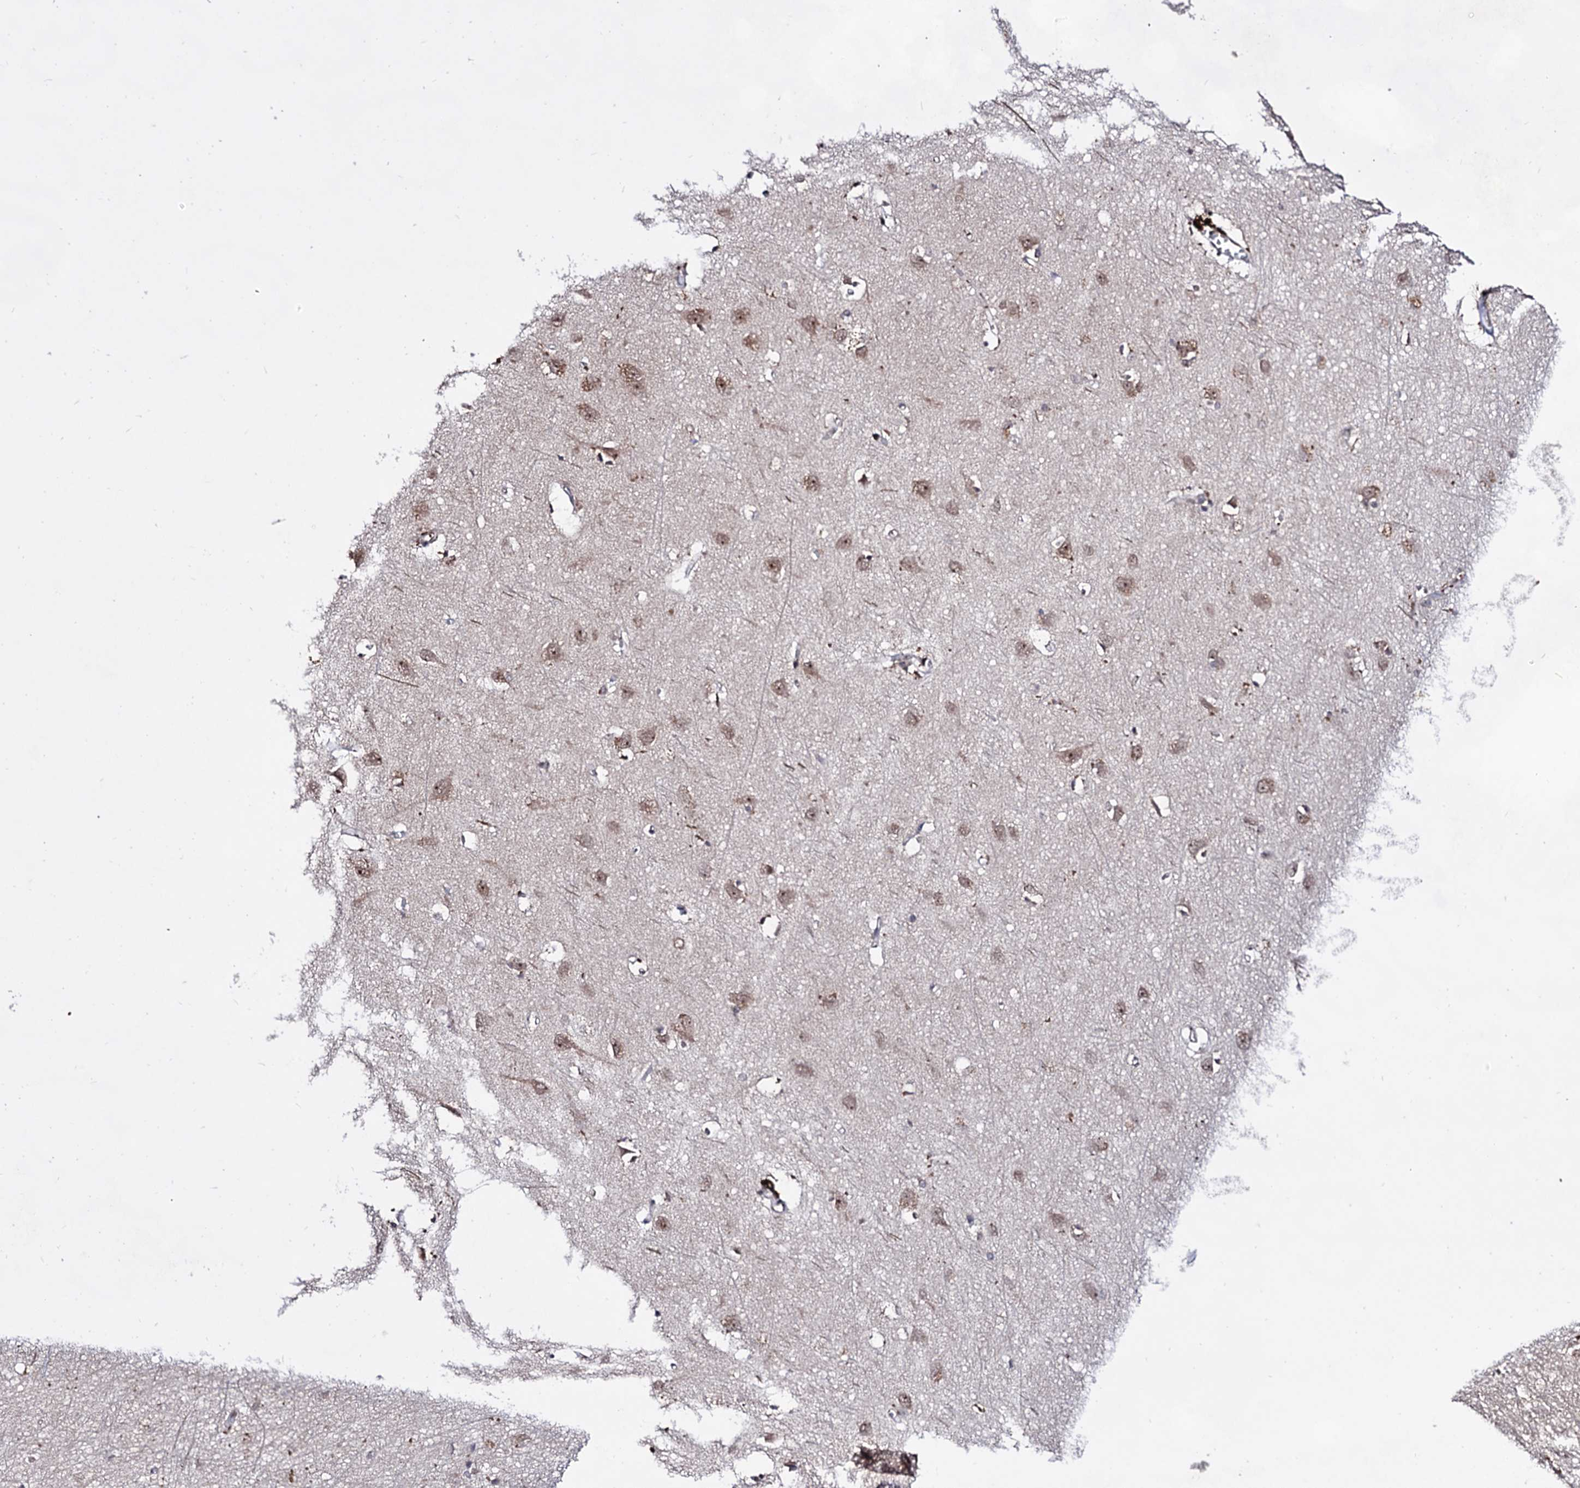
{"staining": {"intensity": "moderate", "quantity": "<25%", "location": "nuclear"}, "tissue": "cerebral cortex", "cell_type": "Endothelial cells", "image_type": "normal", "snomed": [{"axis": "morphology", "description": "Normal tissue, NOS"}, {"axis": "topography", "description": "Cerebral cortex"}], "caption": "This is an image of IHC staining of unremarkable cerebral cortex, which shows moderate positivity in the nuclear of endothelial cells.", "gene": "EXOSC10", "patient": {"sex": "female", "age": 64}}